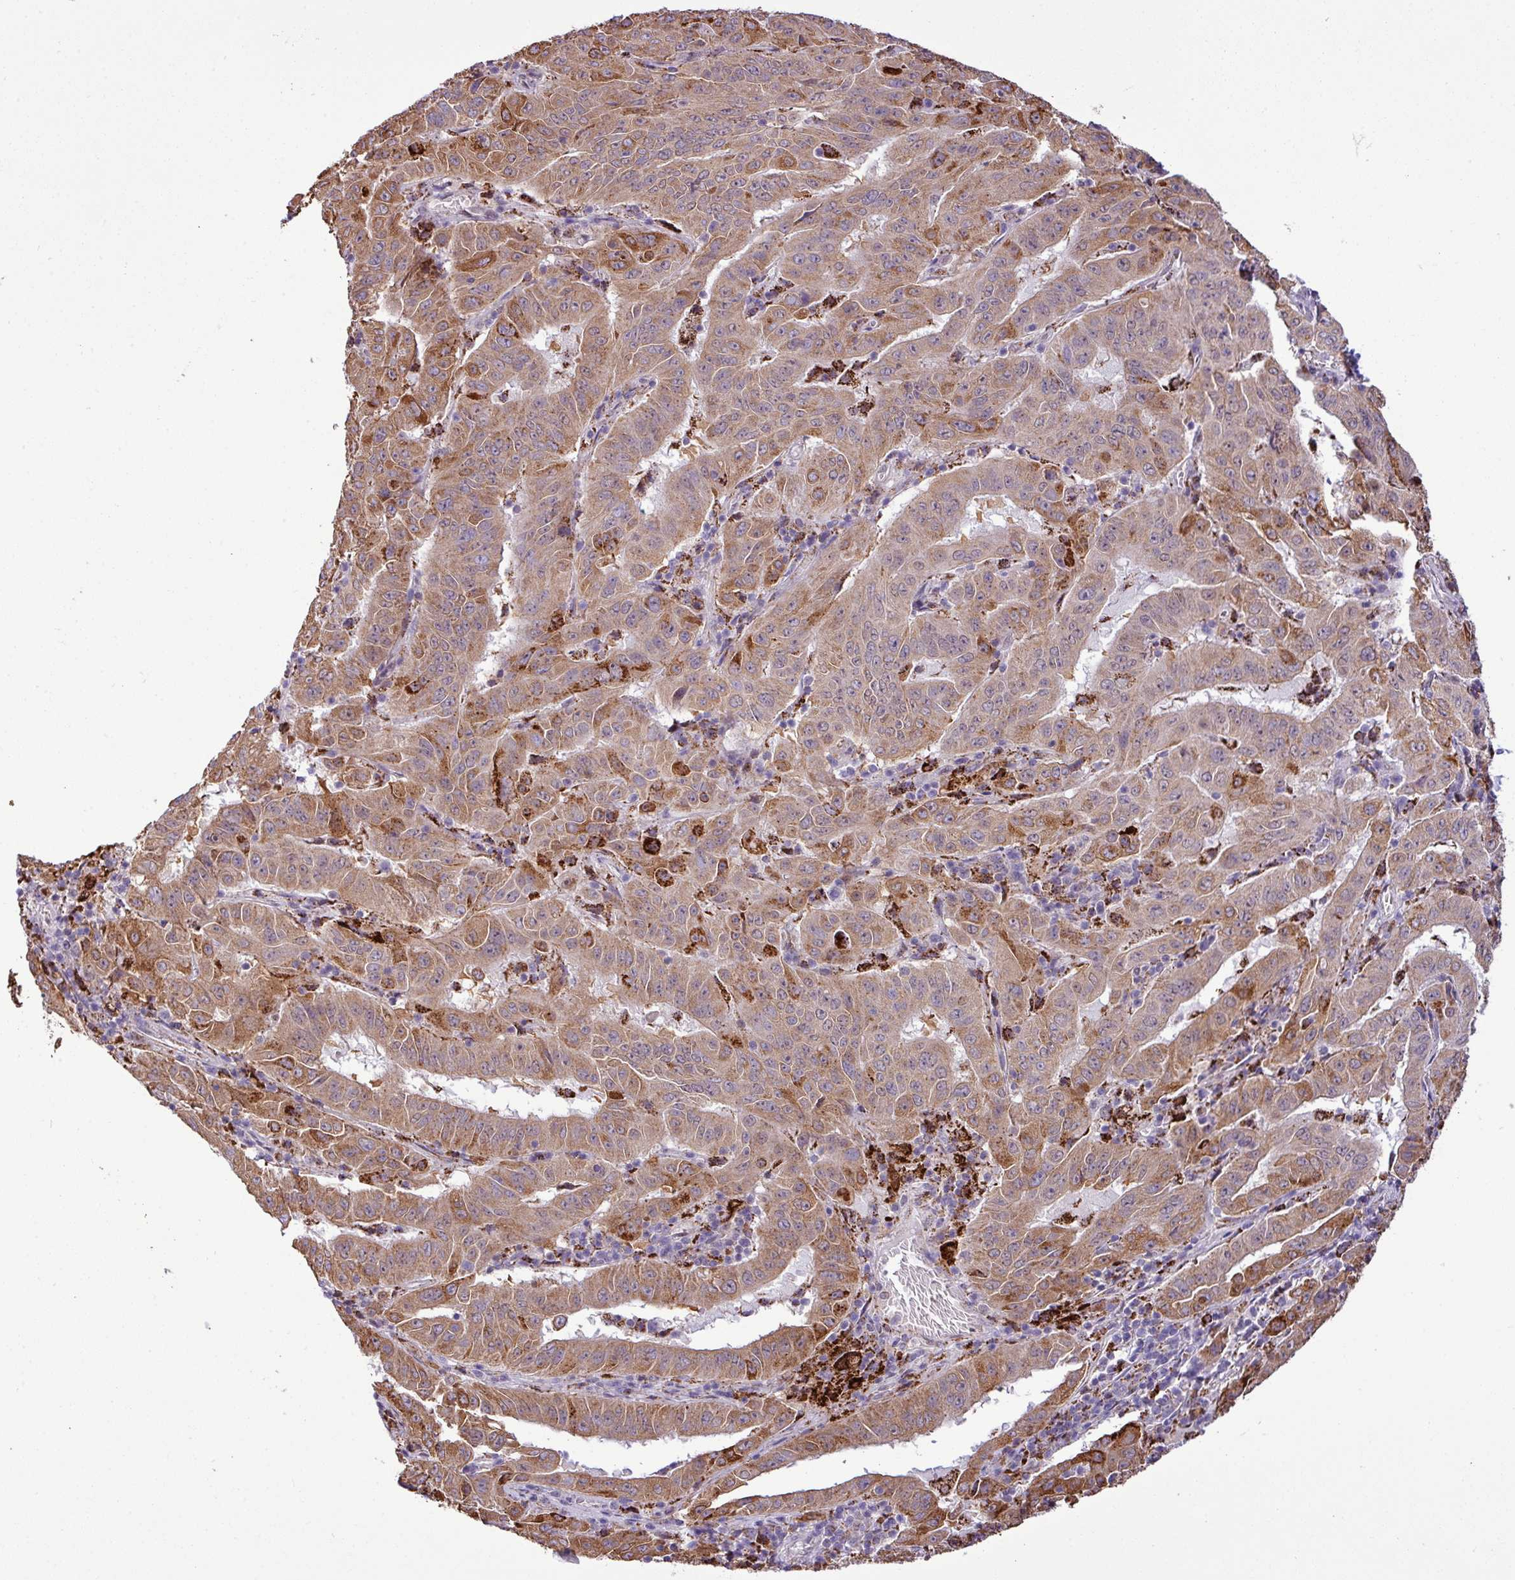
{"staining": {"intensity": "strong", "quantity": "25%-75%", "location": "cytoplasmic/membranous"}, "tissue": "pancreatic cancer", "cell_type": "Tumor cells", "image_type": "cancer", "snomed": [{"axis": "morphology", "description": "Adenocarcinoma, NOS"}, {"axis": "topography", "description": "Pancreas"}], "caption": "A brown stain shows strong cytoplasmic/membranous positivity of a protein in human pancreatic cancer tumor cells.", "gene": "SGPP1", "patient": {"sex": "male", "age": 63}}